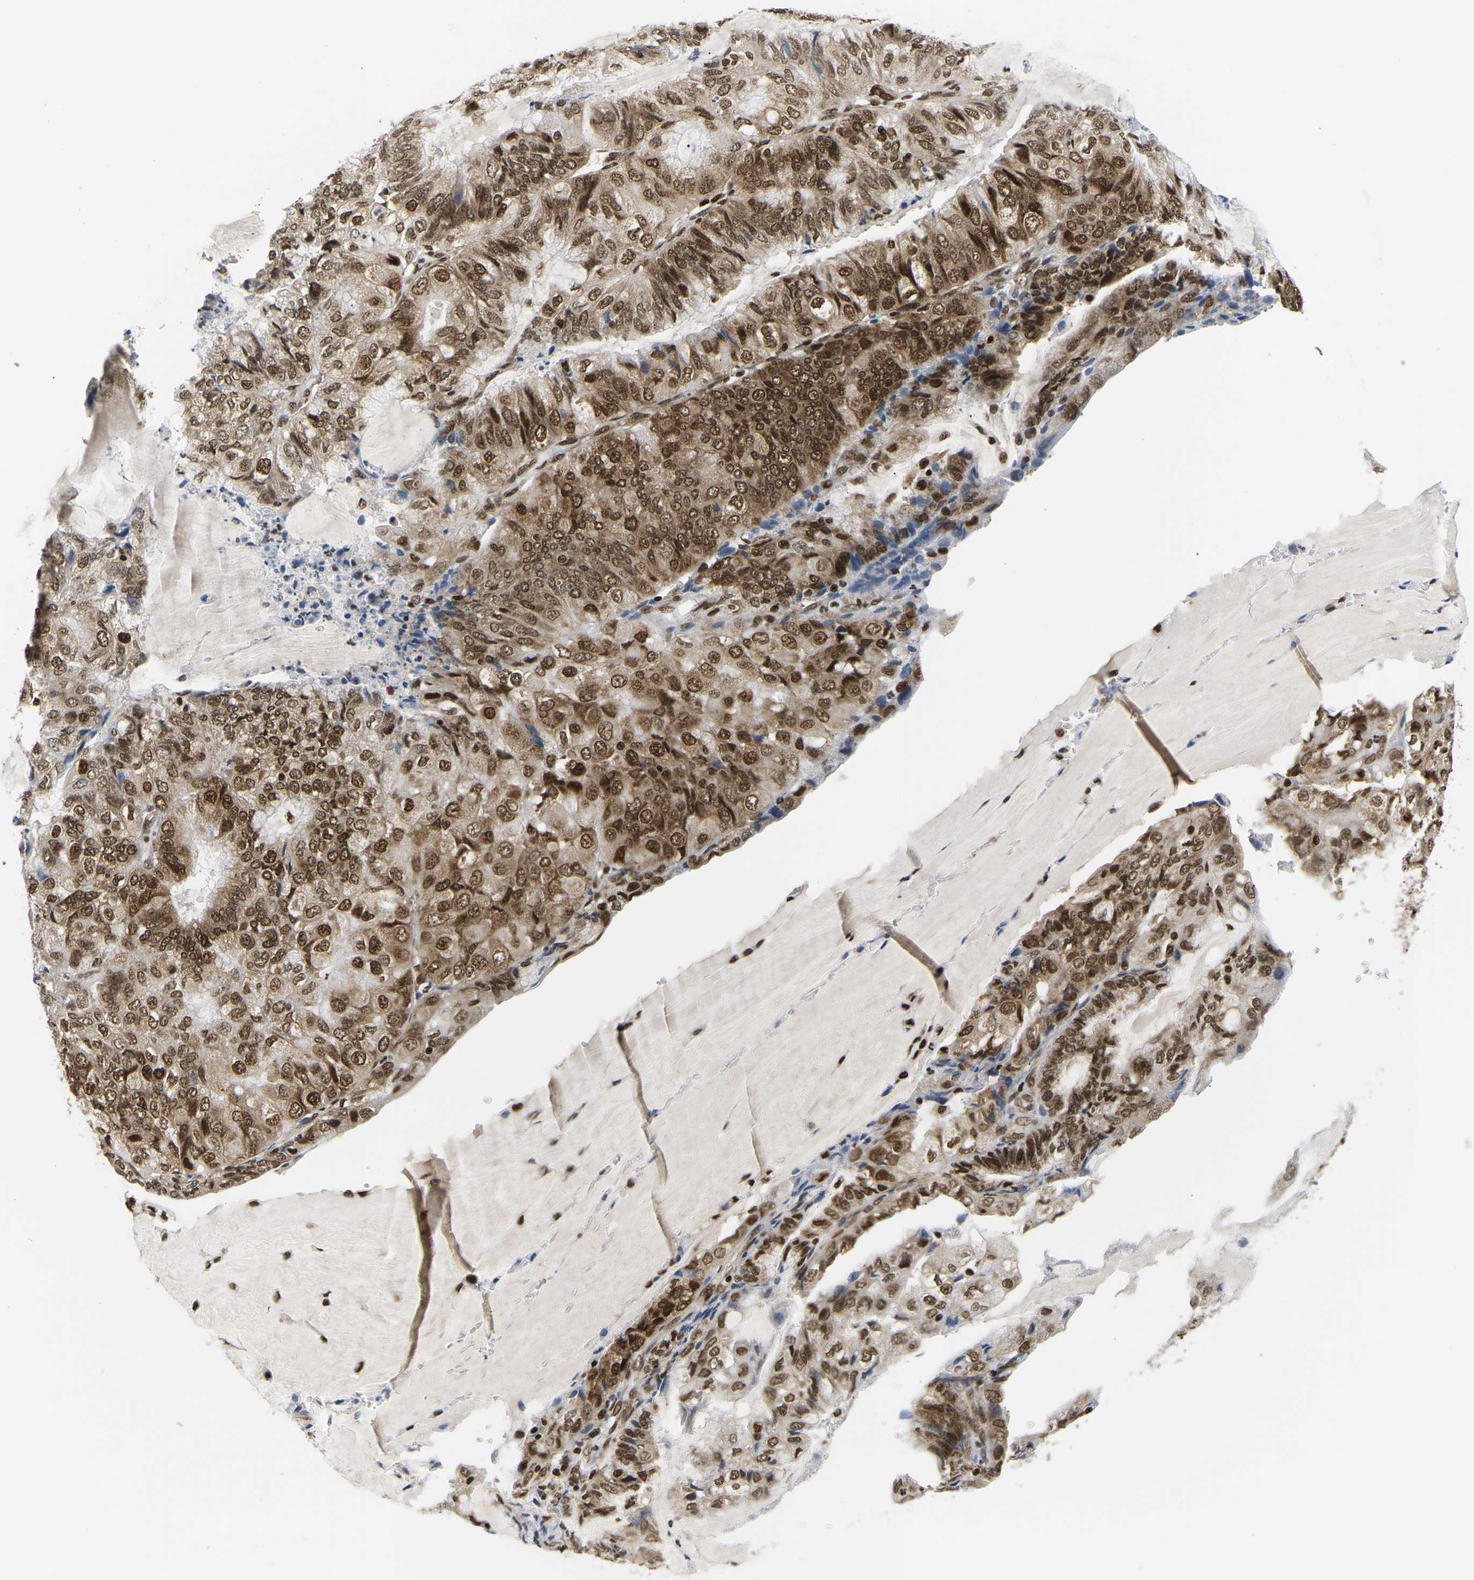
{"staining": {"intensity": "strong", "quantity": ">75%", "location": "cytoplasmic/membranous,nuclear"}, "tissue": "endometrial cancer", "cell_type": "Tumor cells", "image_type": "cancer", "snomed": [{"axis": "morphology", "description": "Adenocarcinoma, NOS"}, {"axis": "topography", "description": "Endometrium"}], "caption": "A high amount of strong cytoplasmic/membranous and nuclear expression is appreciated in about >75% of tumor cells in endometrial cancer (adenocarcinoma) tissue.", "gene": "CELF1", "patient": {"sex": "female", "age": 81}}